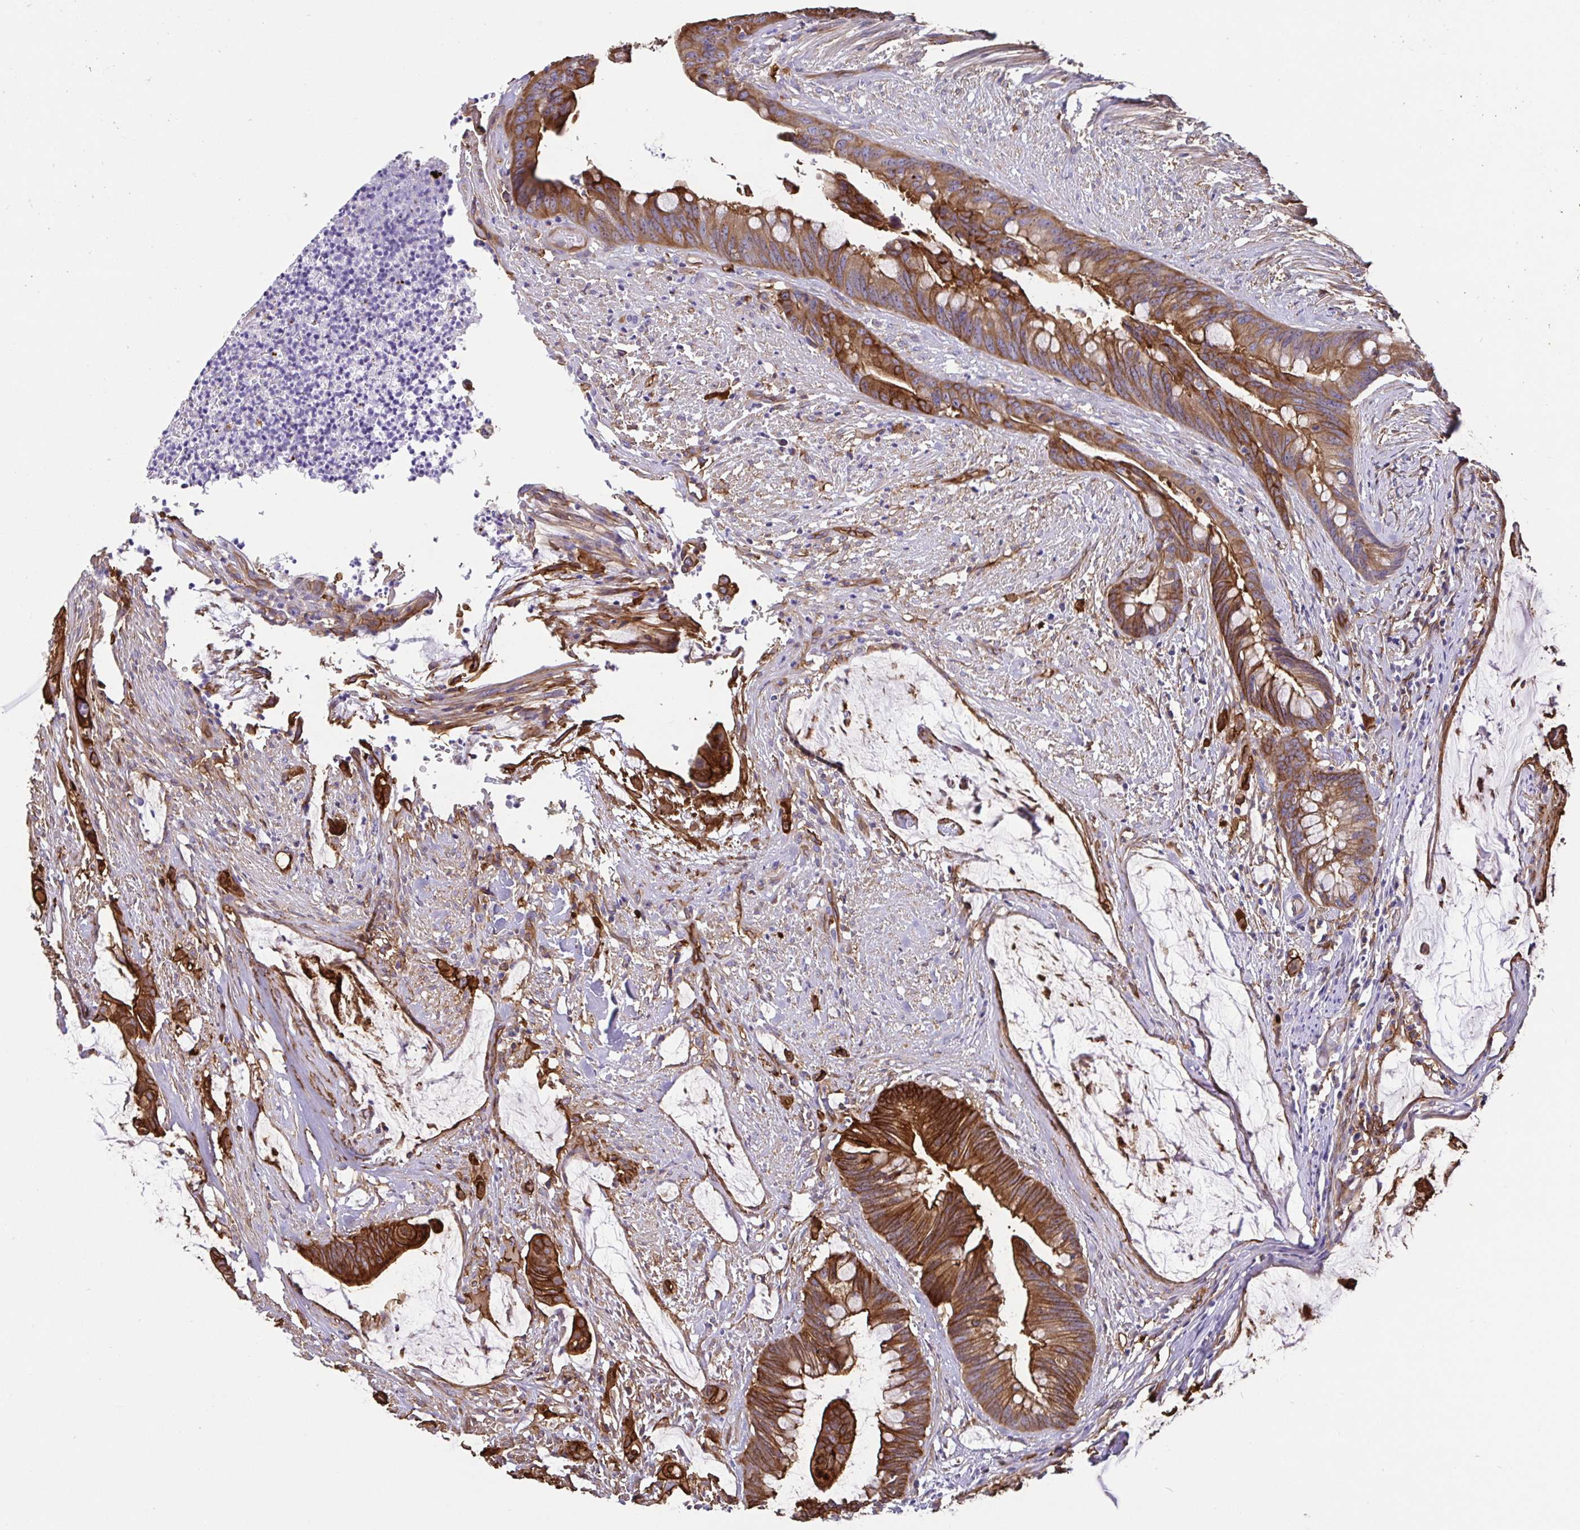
{"staining": {"intensity": "strong", "quantity": ">75%", "location": "cytoplasmic/membranous"}, "tissue": "colorectal cancer", "cell_type": "Tumor cells", "image_type": "cancer", "snomed": [{"axis": "morphology", "description": "Adenocarcinoma, NOS"}, {"axis": "topography", "description": "Colon"}], "caption": "Colorectal adenocarcinoma tissue shows strong cytoplasmic/membranous staining in about >75% of tumor cells, visualized by immunohistochemistry. (DAB (3,3'-diaminobenzidine) IHC, brown staining for protein, blue staining for nuclei).", "gene": "ANXA2", "patient": {"sex": "male", "age": 62}}